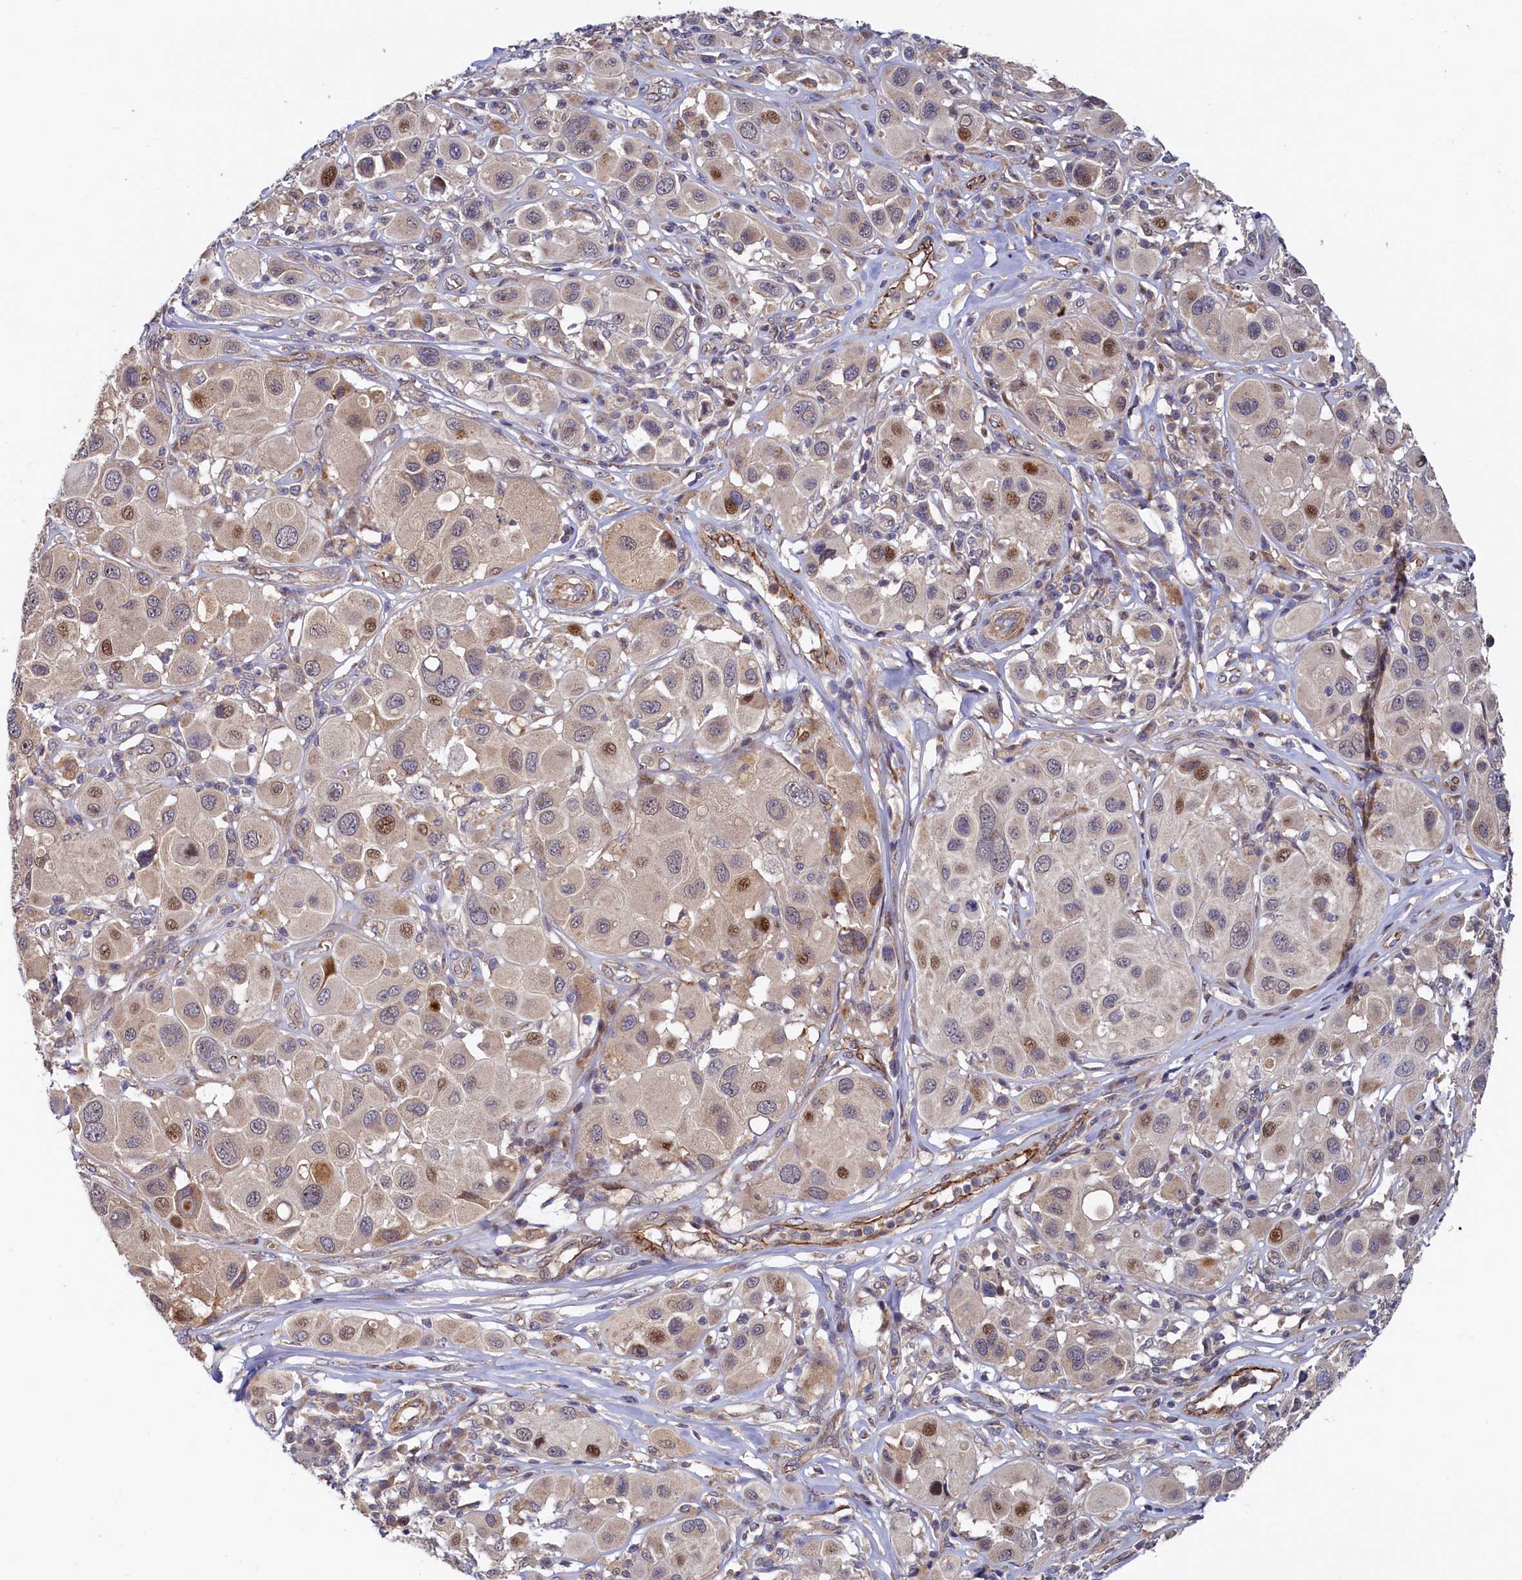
{"staining": {"intensity": "moderate", "quantity": "<25%", "location": "nuclear"}, "tissue": "melanoma", "cell_type": "Tumor cells", "image_type": "cancer", "snomed": [{"axis": "morphology", "description": "Malignant melanoma, Metastatic site"}, {"axis": "topography", "description": "Skin"}], "caption": "Approximately <25% of tumor cells in melanoma exhibit moderate nuclear protein positivity as visualized by brown immunohistochemical staining.", "gene": "PIK3C3", "patient": {"sex": "male", "age": 41}}